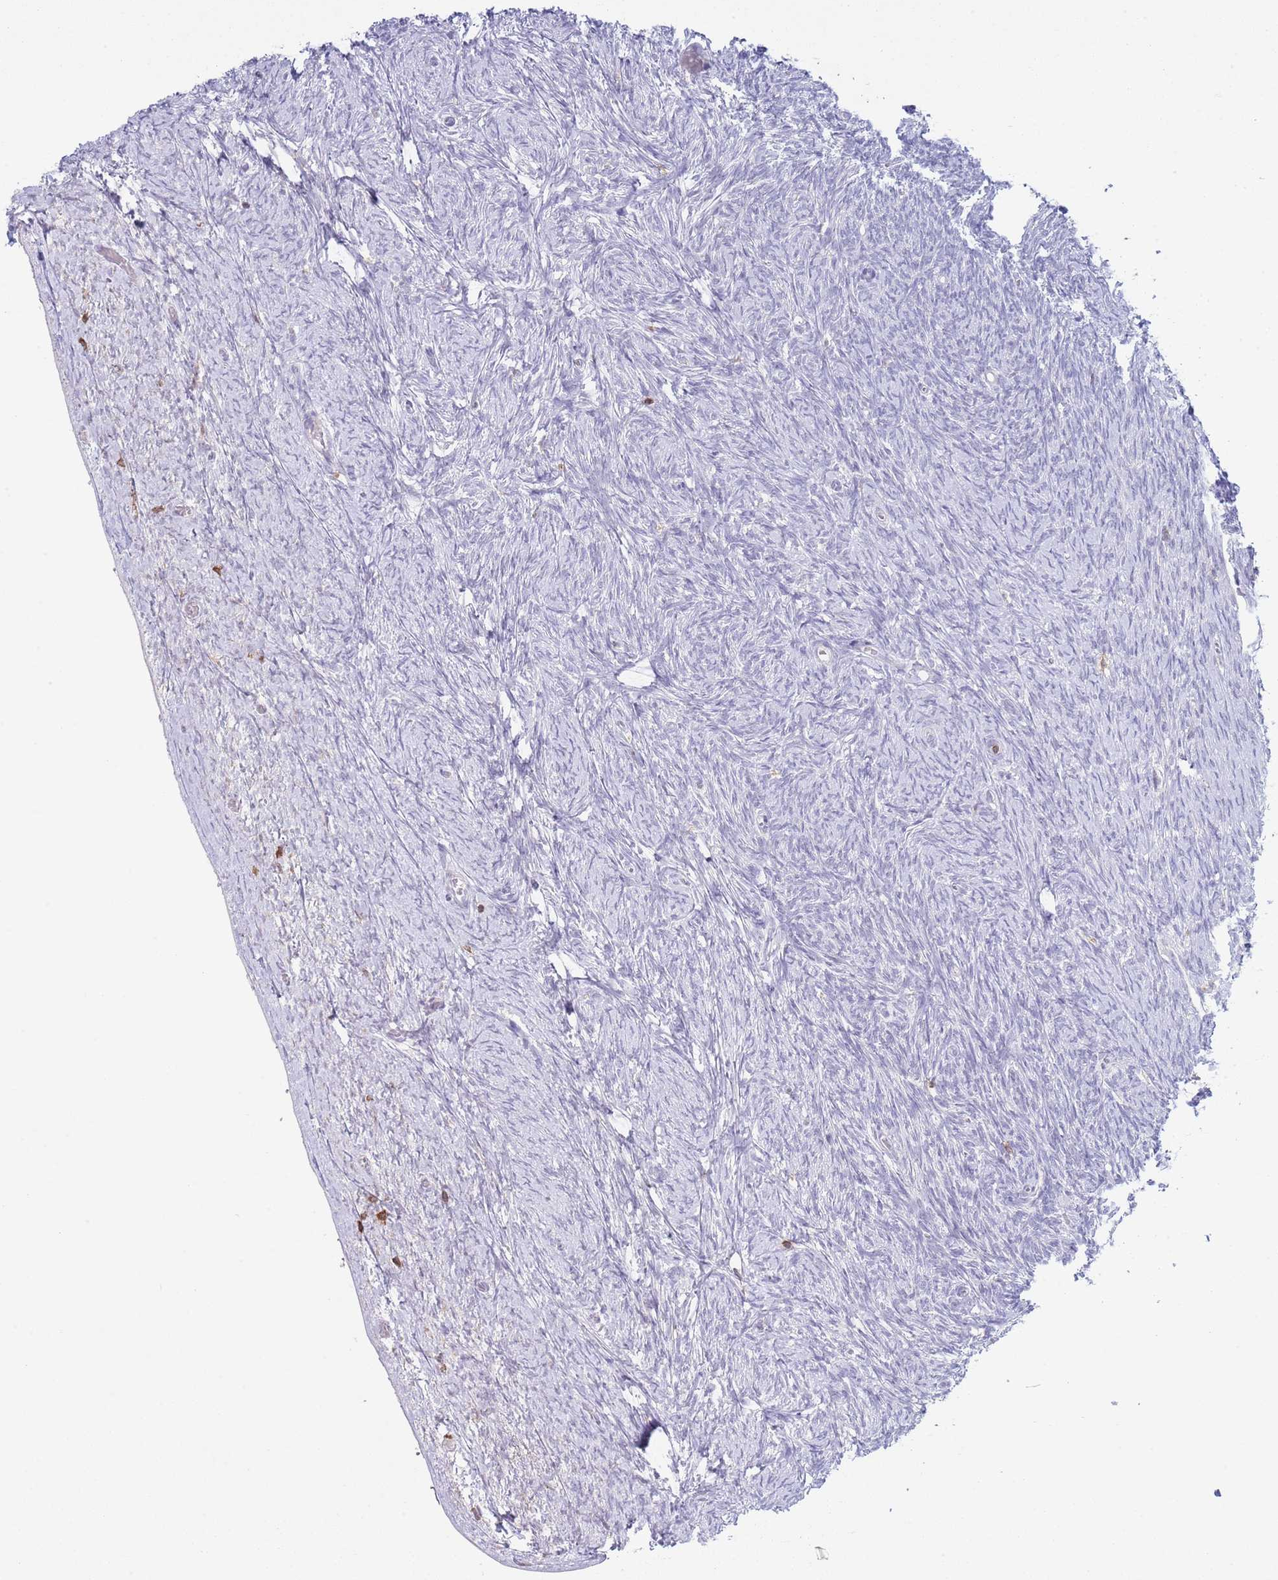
{"staining": {"intensity": "negative", "quantity": "none", "location": "none"}, "tissue": "ovary", "cell_type": "Ovarian stroma cells", "image_type": "normal", "snomed": [{"axis": "morphology", "description": "Normal tissue, NOS"}, {"axis": "topography", "description": "Ovary"}], "caption": "Ovary stained for a protein using immunohistochemistry (IHC) displays no expression ovarian stroma cells.", "gene": "LPXN", "patient": {"sex": "female", "age": 44}}